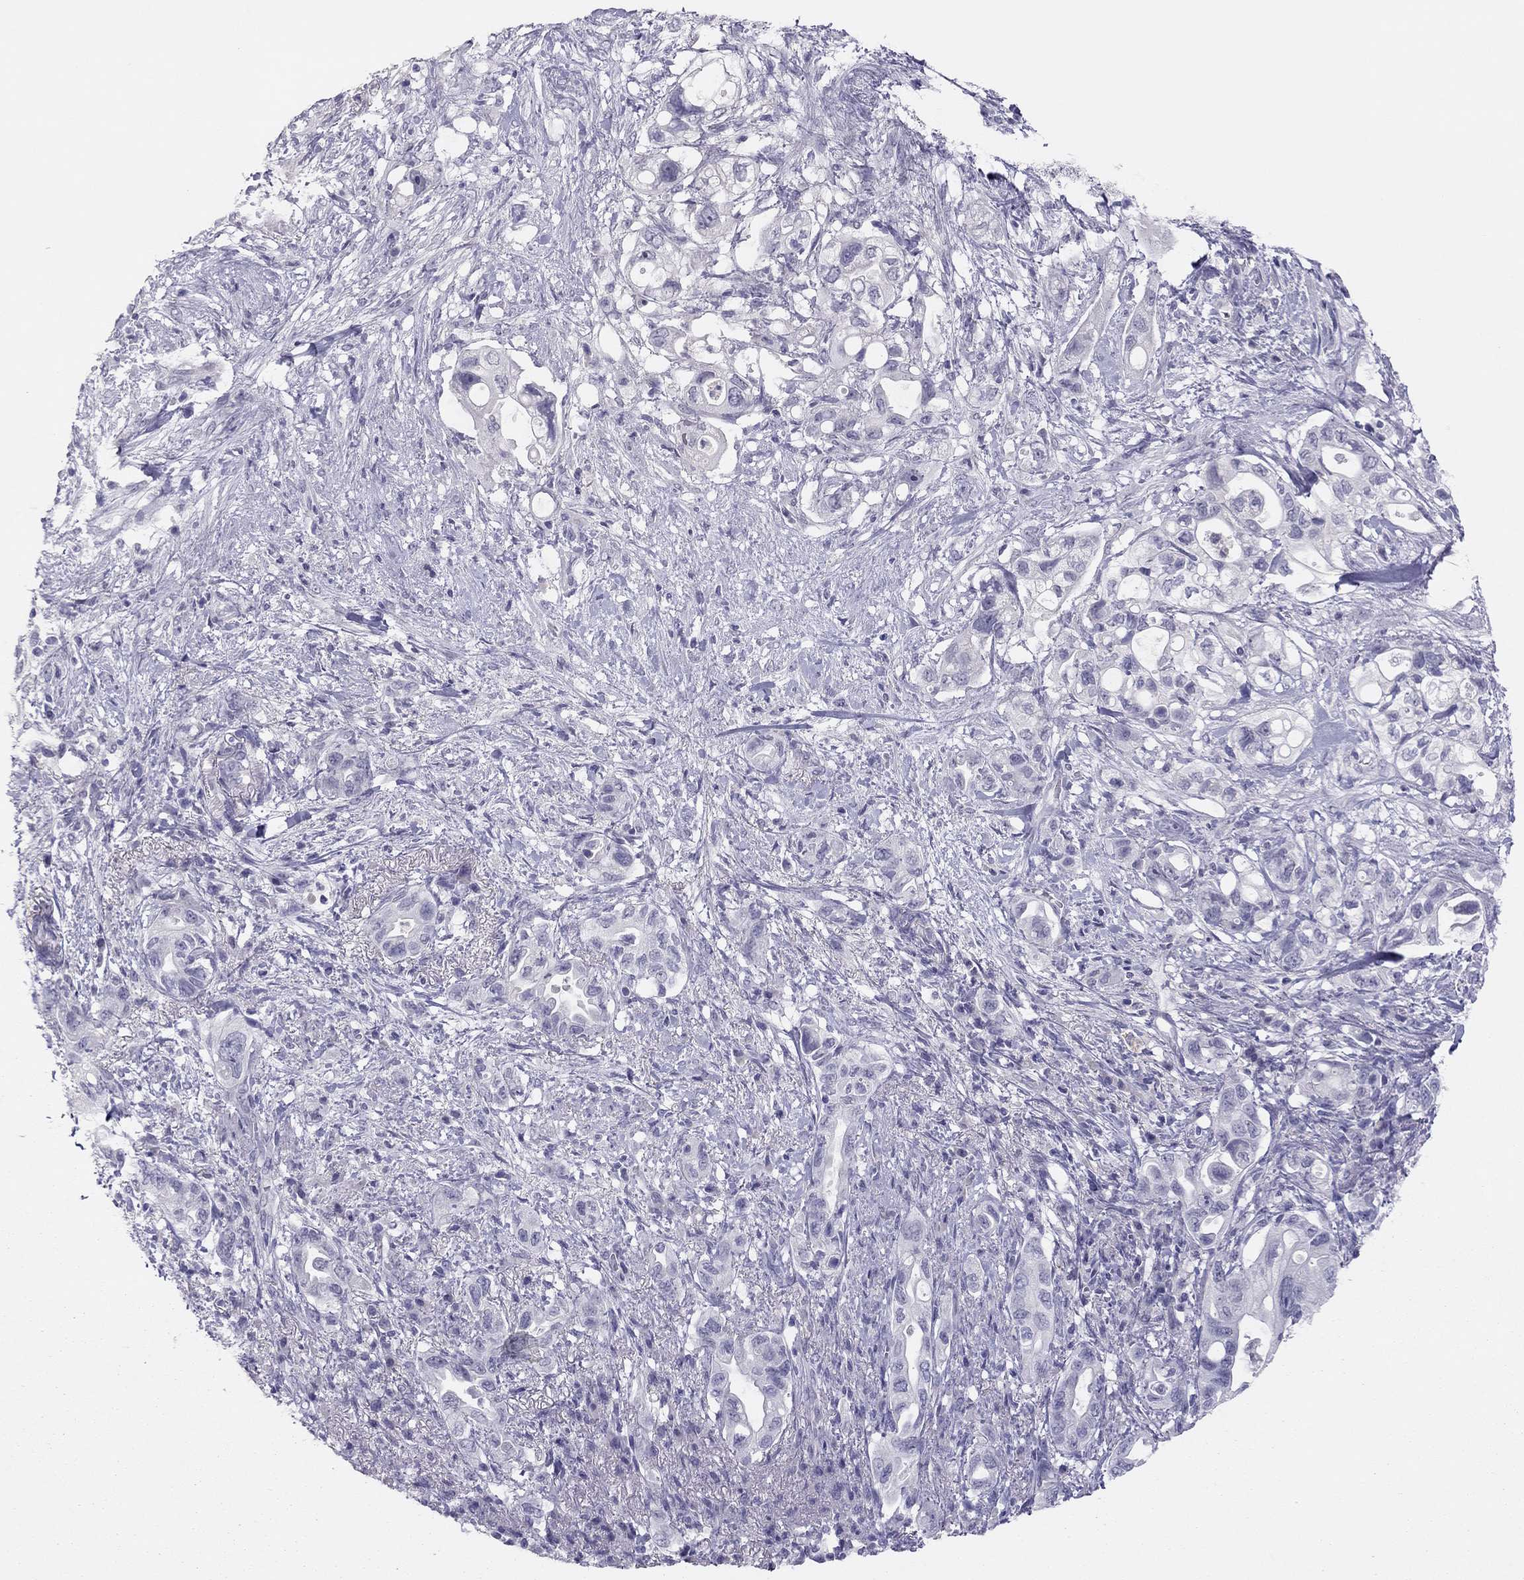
{"staining": {"intensity": "negative", "quantity": "none", "location": "none"}, "tissue": "pancreatic cancer", "cell_type": "Tumor cells", "image_type": "cancer", "snomed": [{"axis": "morphology", "description": "Adenocarcinoma, NOS"}, {"axis": "topography", "description": "Pancreas"}], "caption": "The micrograph displays no significant expression in tumor cells of pancreatic cancer (adenocarcinoma).", "gene": "ADORA2A", "patient": {"sex": "female", "age": 72}}